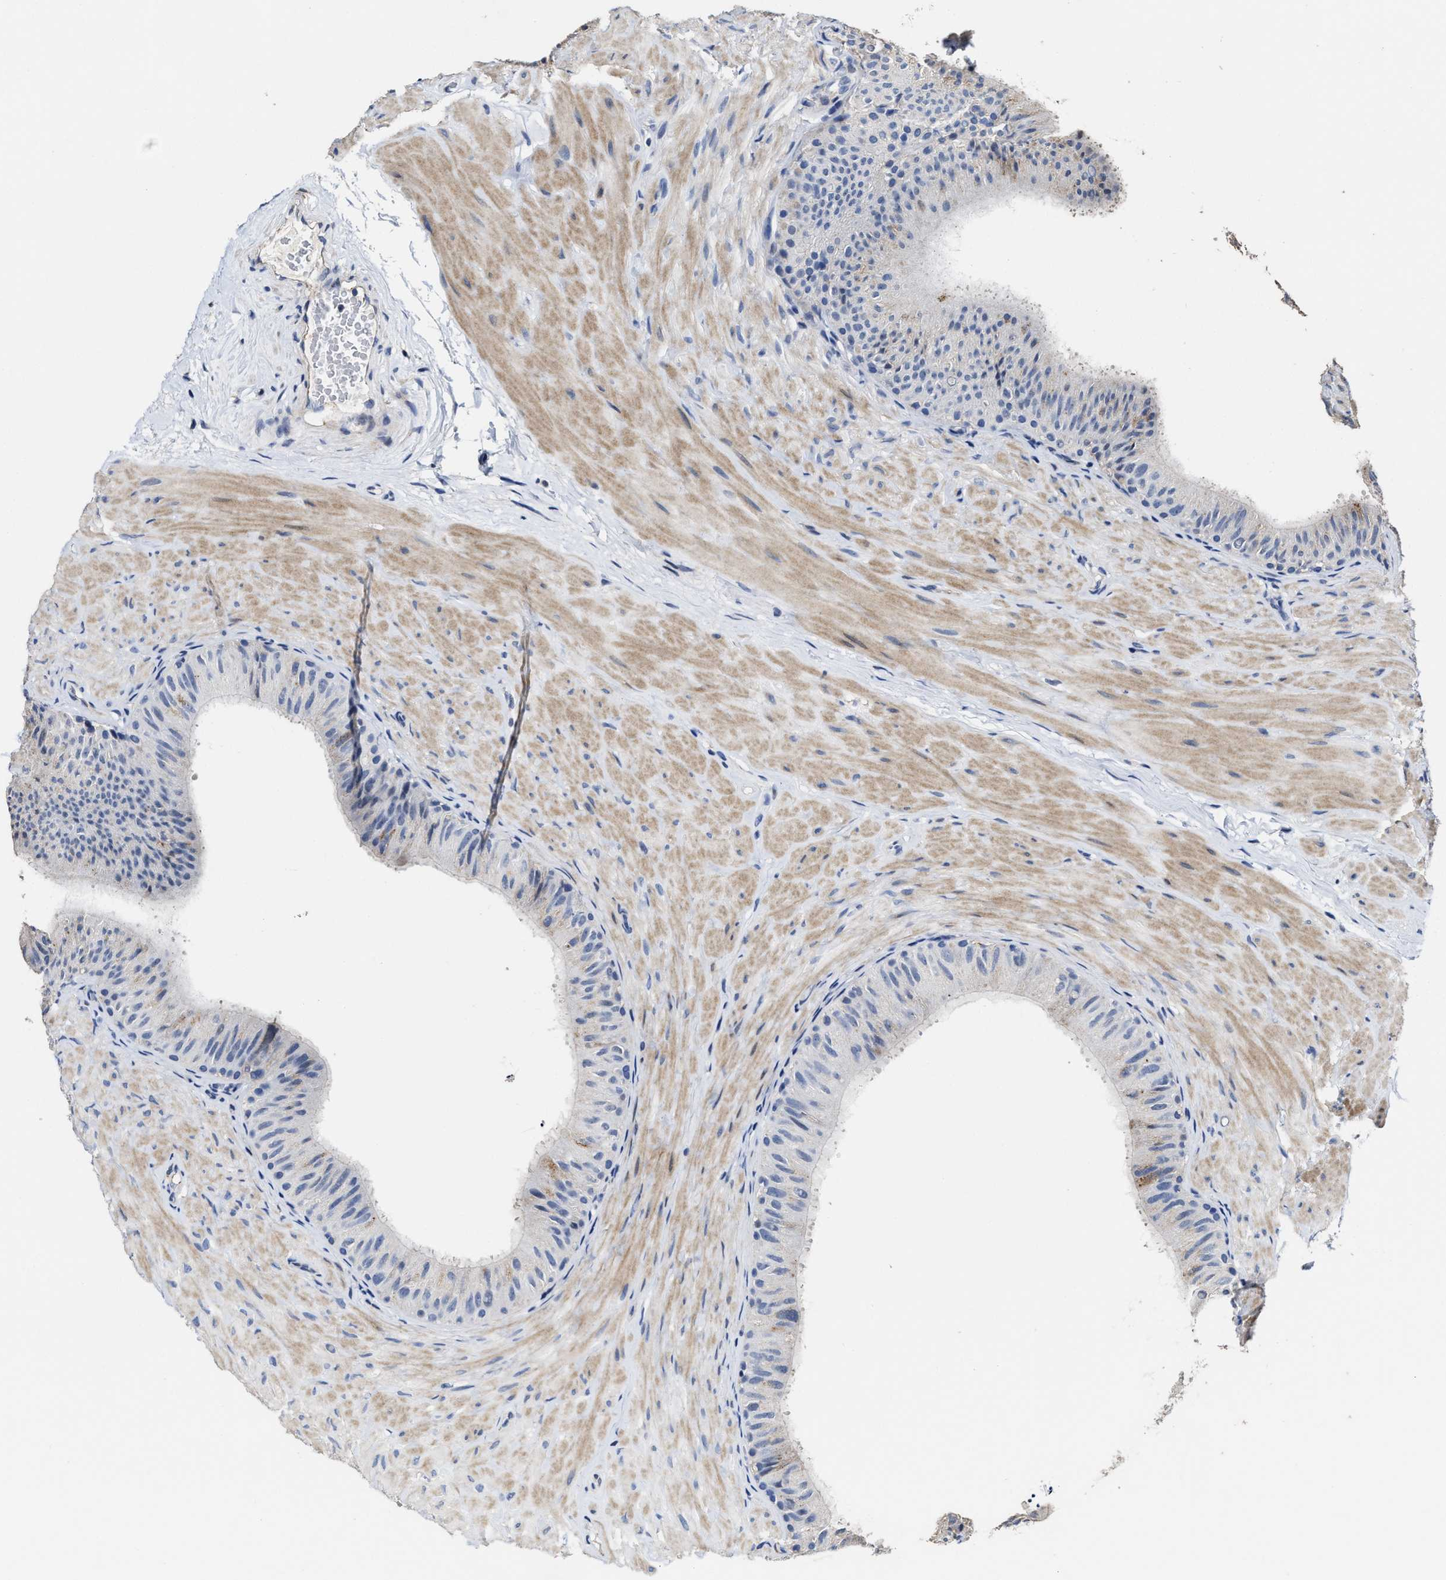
{"staining": {"intensity": "weak", "quantity": "<25%", "location": "cytoplasmic/membranous"}, "tissue": "epididymis", "cell_type": "Glandular cells", "image_type": "normal", "snomed": [{"axis": "morphology", "description": "Normal tissue, NOS"}, {"axis": "topography", "description": "Epididymis"}], "caption": "Photomicrograph shows no protein positivity in glandular cells of normal epididymis.", "gene": "ZFAT", "patient": {"sex": "male", "age": 34}}